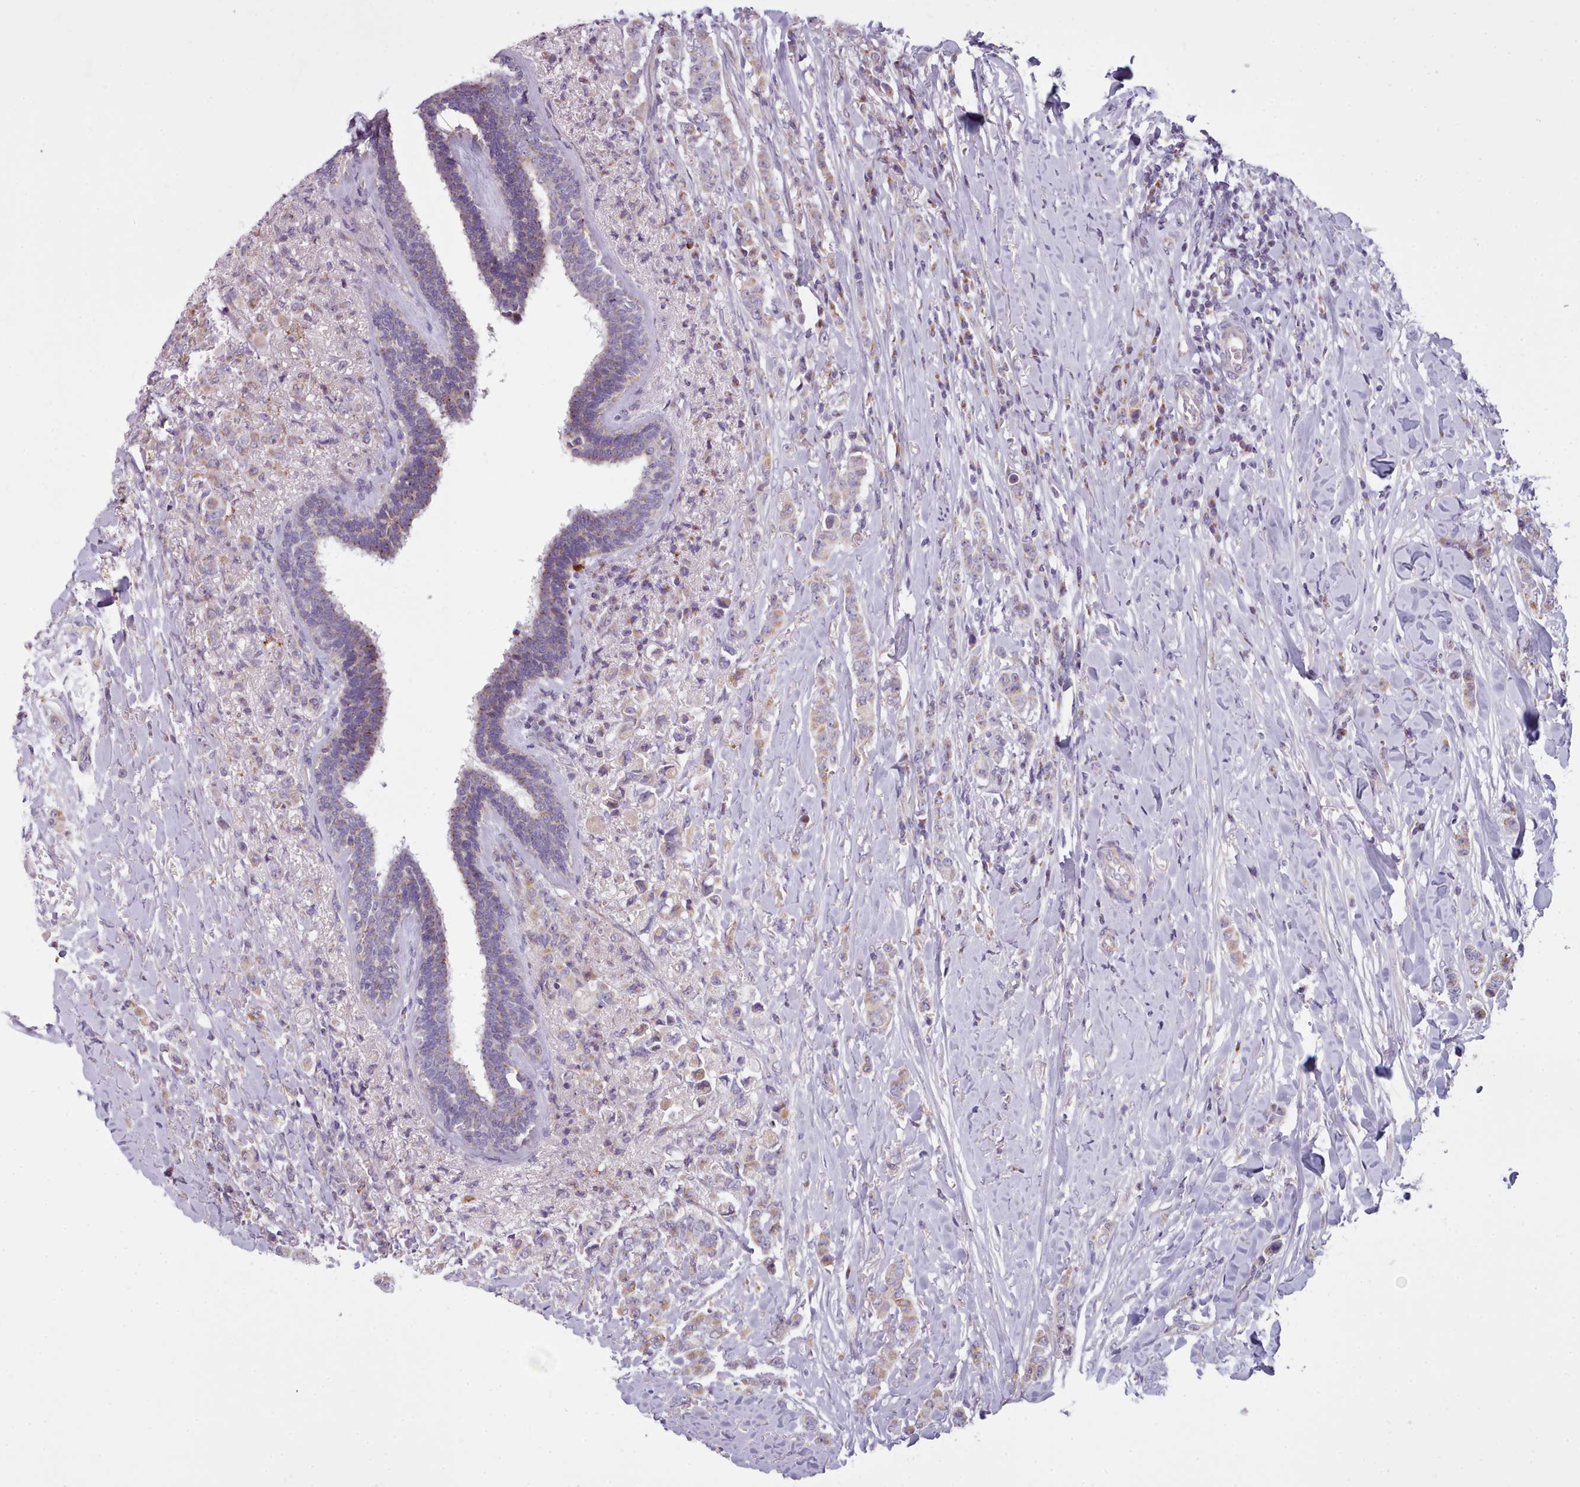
{"staining": {"intensity": "weak", "quantity": "25%-75%", "location": "cytoplasmic/membranous"}, "tissue": "breast cancer", "cell_type": "Tumor cells", "image_type": "cancer", "snomed": [{"axis": "morphology", "description": "Duct carcinoma"}, {"axis": "topography", "description": "Breast"}], "caption": "Invasive ductal carcinoma (breast) was stained to show a protein in brown. There is low levels of weak cytoplasmic/membranous staining in about 25%-75% of tumor cells.", "gene": "SLC52A3", "patient": {"sex": "female", "age": 40}}